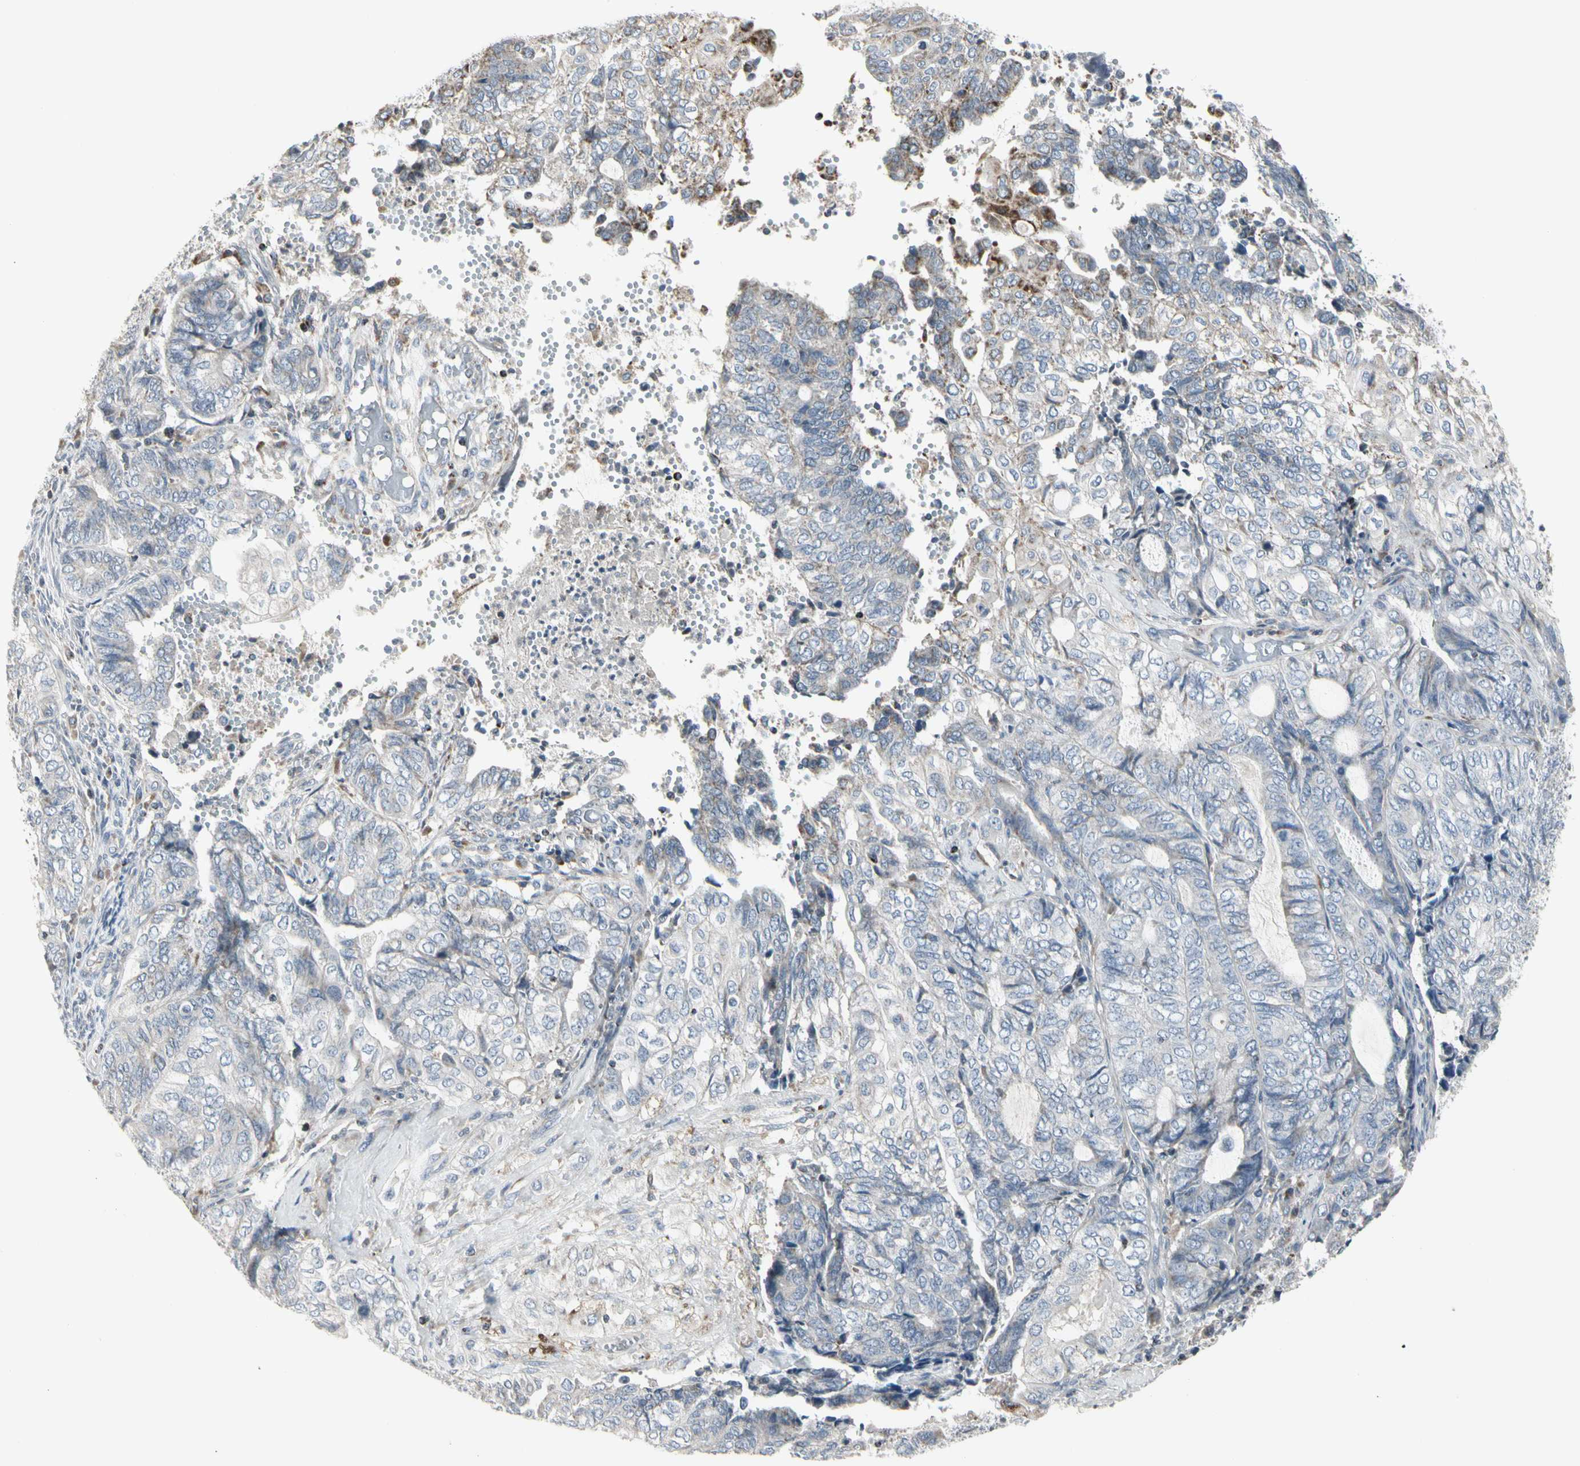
{"staining": {"intensity": "negative", "quantity": "none", "location": "none"}, "tissue": "endometrial cancer", "cell_type": "Tumor cells", "image_type": "cancer", "snomed": [{"axis": "morphology", "description": "Adenocarcinoma, NOS"}, {"axis": "topography", "description": "Uterus"}, {"axis": "topography", "description": "Endometrium"}], "caption": "Adenocarcinoma (endometrial) was stained to show a protein in brown. There is no significant positivity in tumor cells.", "gene": "TMEM176A", "patient": {"sex": "female", "age": 70}}